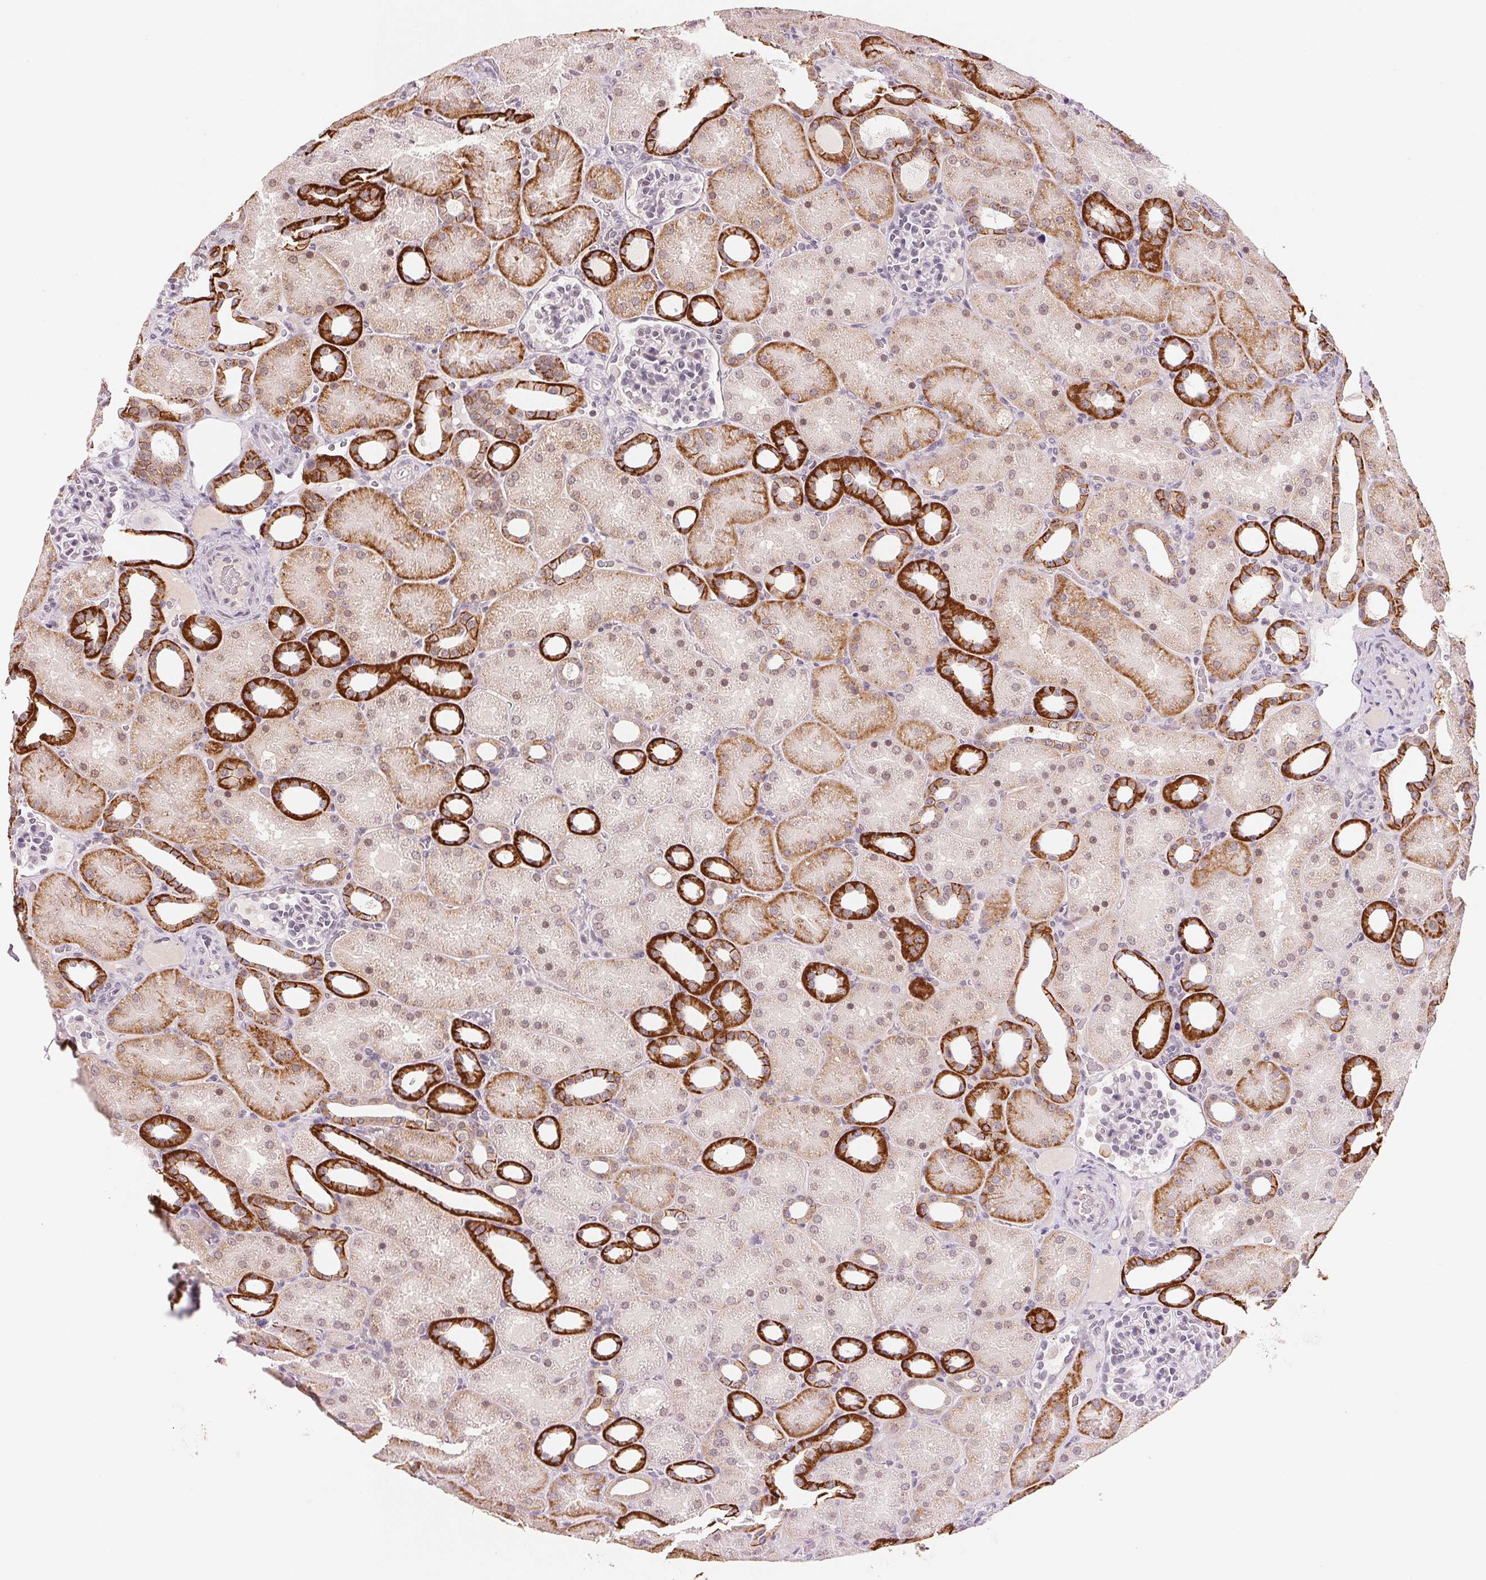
{"staining": {"intensity": "negative", "quantity": "none", "location": "none"}, "tissue": "kidney", "cell_type": "Cells in glomeruli", "image_type": "normal", "snomed": [{"axis": "morphology", "description": "Normal tissue, NOS"}, {"axis": "topography", "description": "Kidney"}], "caption": "IHC image of unremarkable kidney stained for a protein (brown), which exhibits no positivity in cells in glomeruli. (Immunohistochemistry, brightfield microscopy, high magnification).", "gene": "FNDC4", "patient": {"sex": "male", "age": 2}}